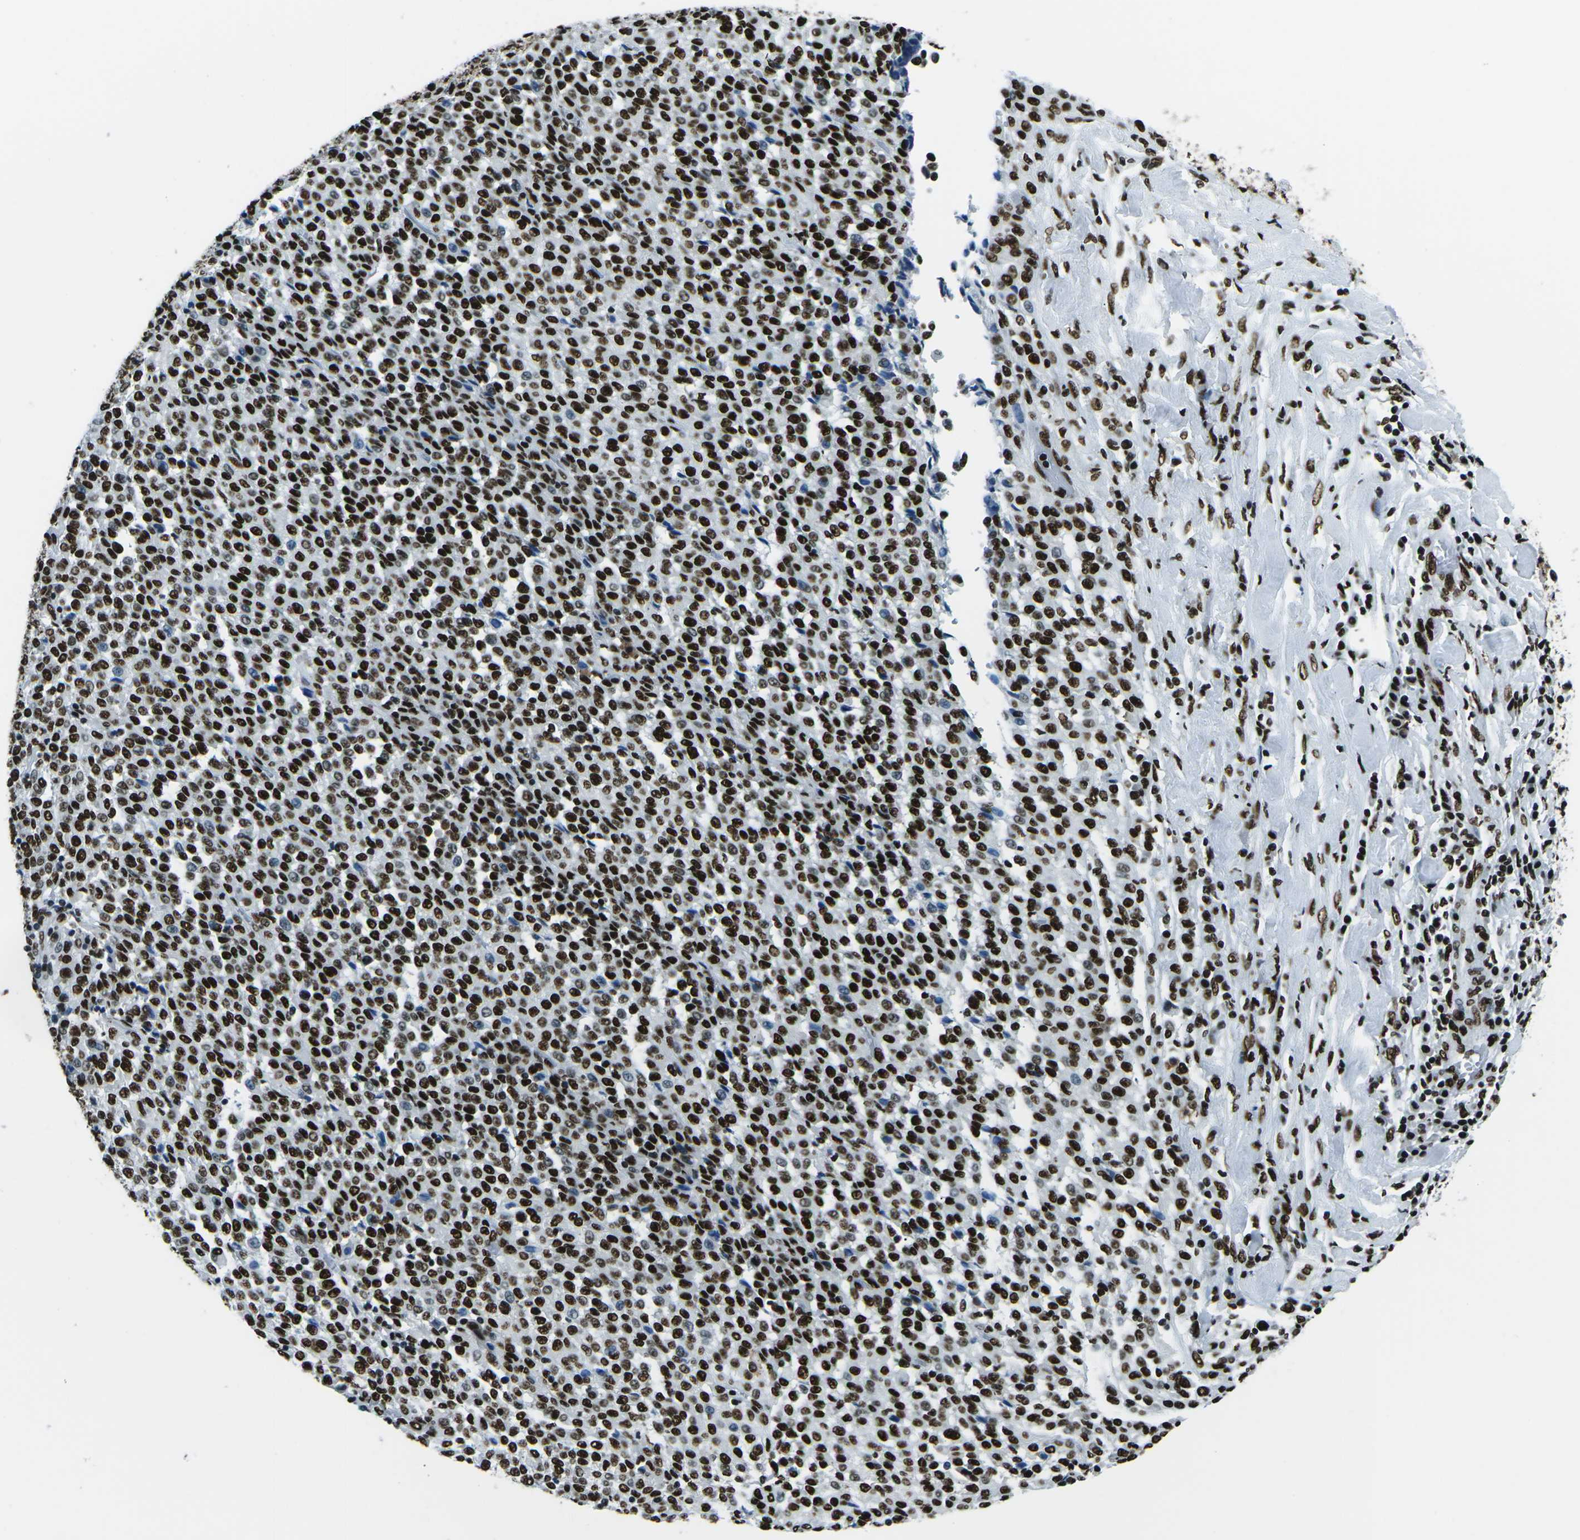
{"staining": {"intensity": "strong", "quantity": ">75%", "location": "nuclear"}, "tissue": "melanoma", "cell_type": "Tumor cells", "image_type": "cancer", "snomed": [{"axis": "morphology", "description": "Malignant melanoma, Metastatic site"}, {"axis": "topography", "description": "Pancreas"}], "caption": "Protein analysis of malignant melanoma (metastatic site) tissue displays strong nuclear expression in approximately >75% of tumor cells.", "gene": "HNRNPL", "patient": {"sex": "female", "age": 30}}